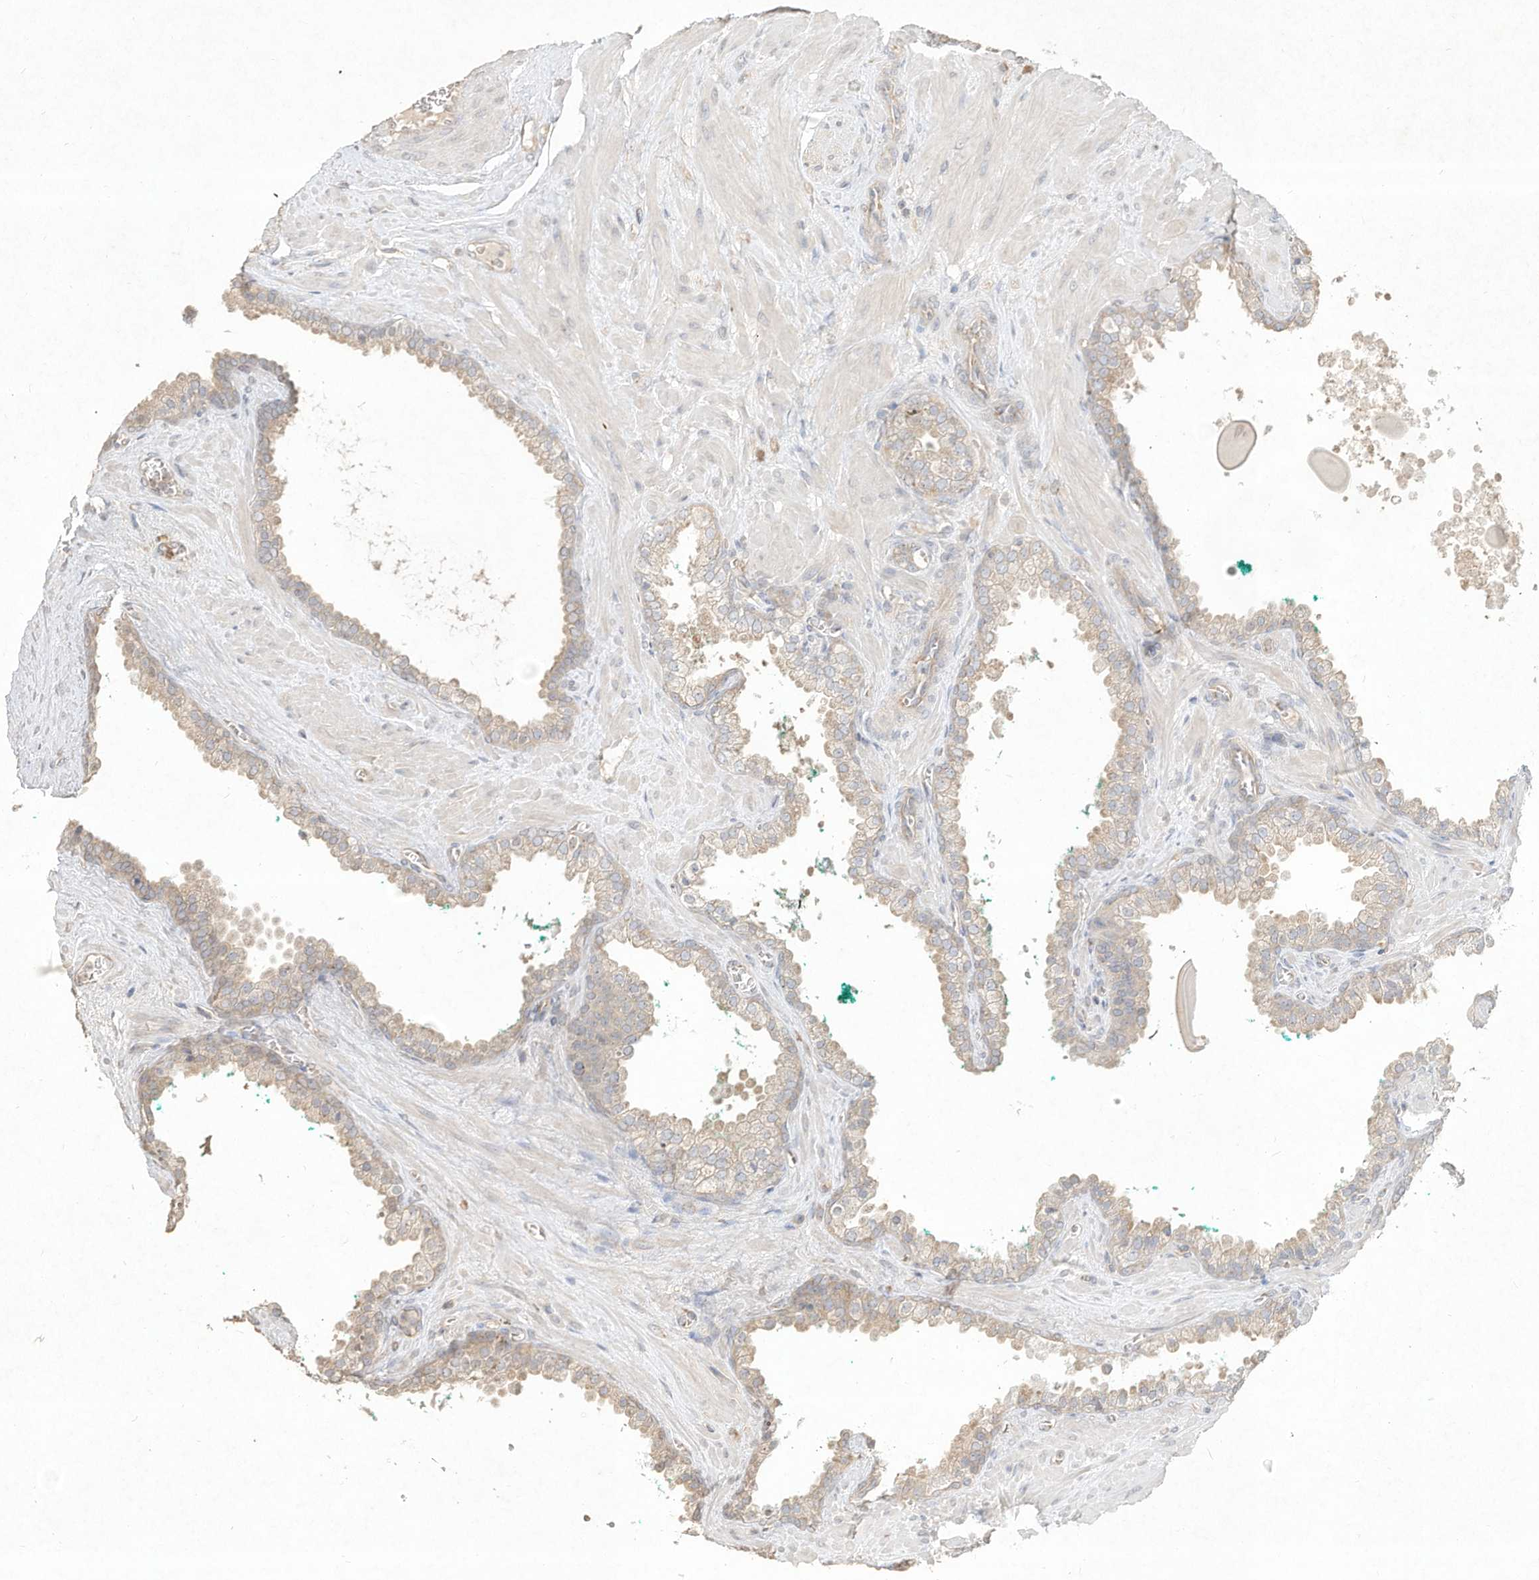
{"staining": {"intensity": "negative", "quantity": "none", "location": "none"}, "tissue": "prostate cancer", "cell_type": "Tumor cells", "image_type": "cancer", "snomed": [{"axis": "morphology", "description": "Adenocarcinoma, Low grade"}, {"axis": "topography", "description": "Prostate"}], "caption": "Immunohistochemical staining of prostate low-grade adenocarcinoma displays no significant staining in tumor cells.", "gene": "DYNC1I2", "patient": {"sex": "male", "age": 63}}